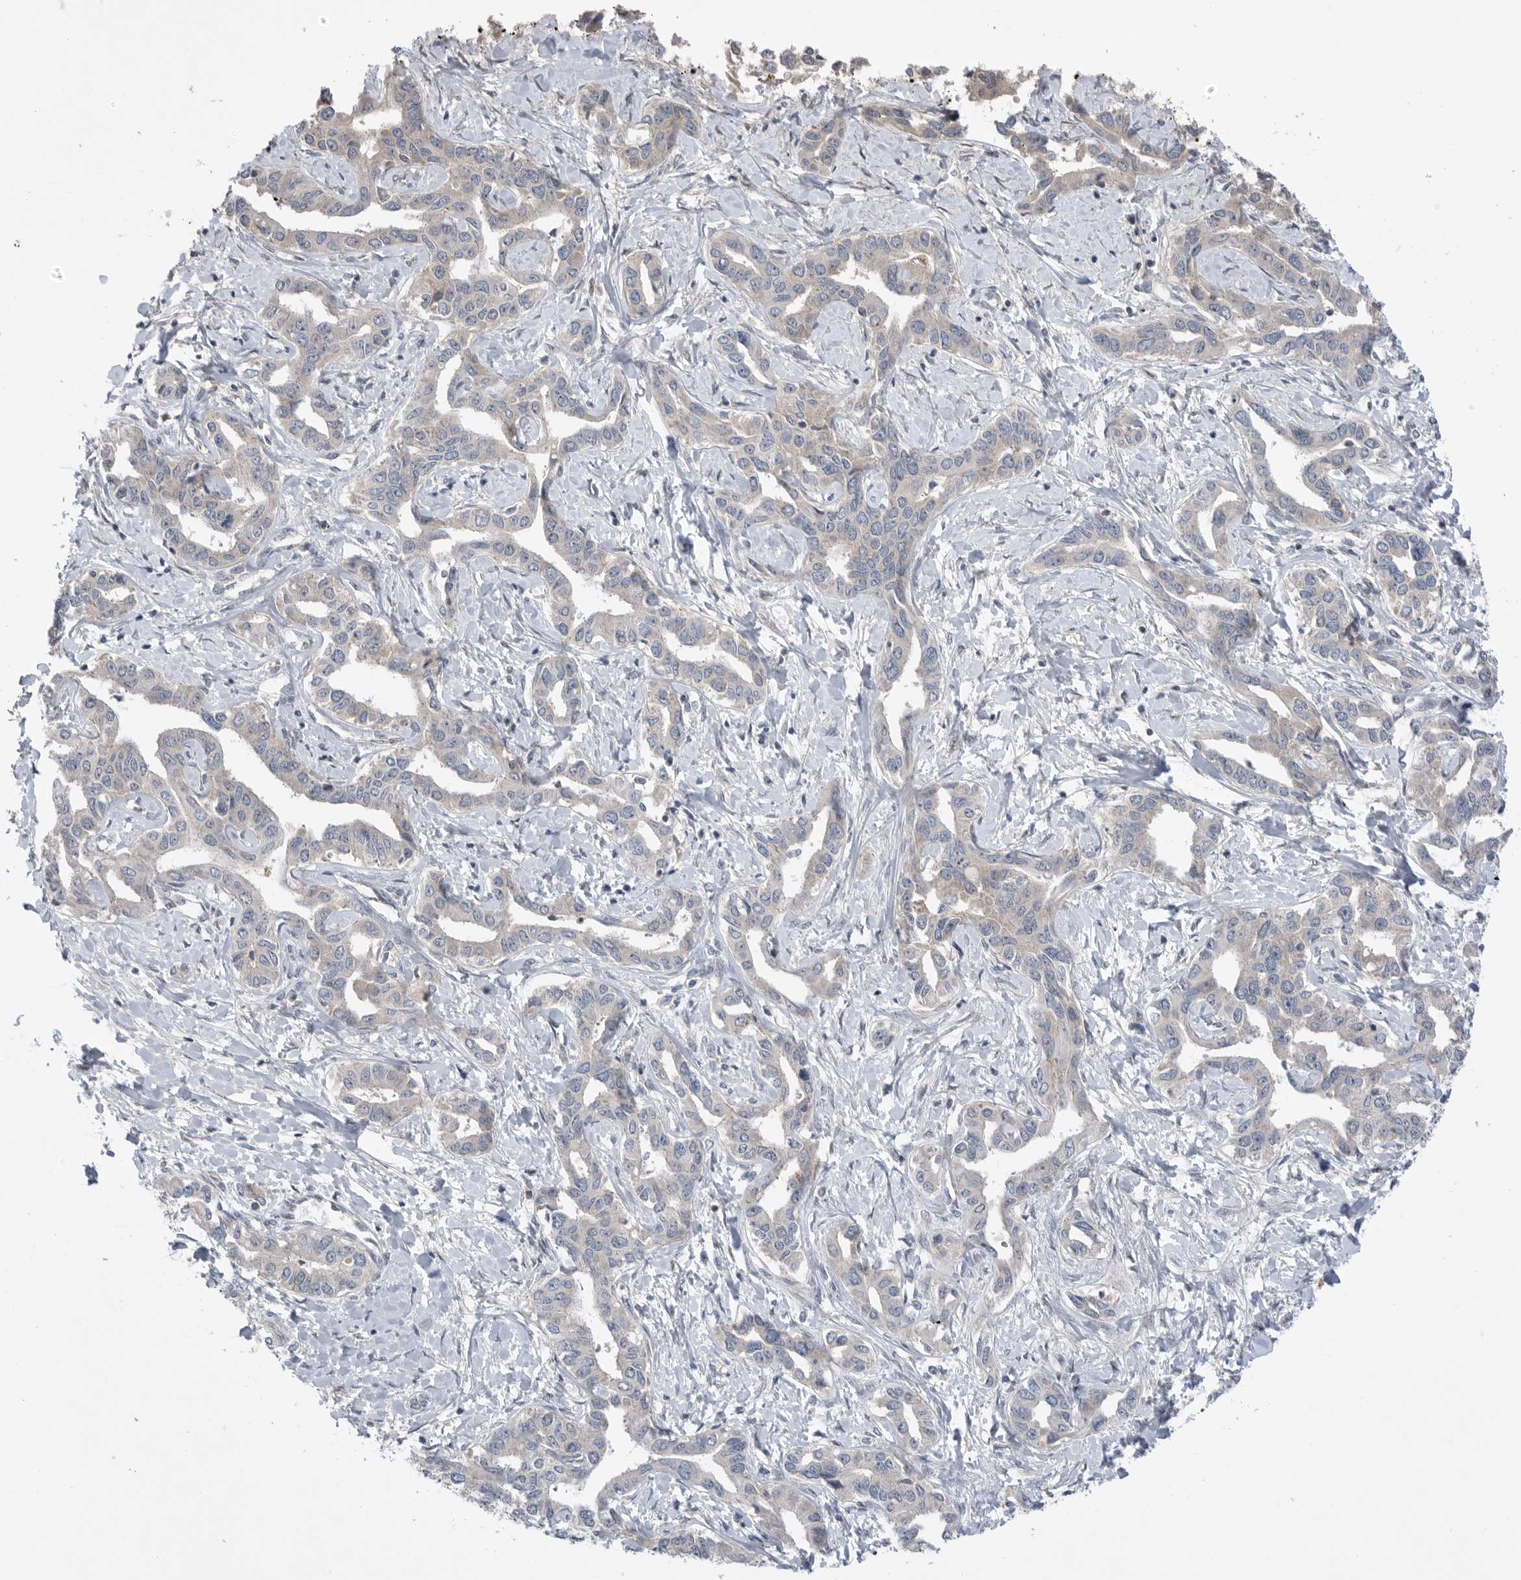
{"staining": {"intensity": "negative", "quantity": "none", "location": "none"}, "tissue": "liver cancer", "cell_type": "Tumor cells", "image_type": "cancer", "snomed": [{"axis": "morphology", "description": "Cholangiocarcinoma"}, {"axis": "topography", "description": "Liver"}], "caption": "Immunohistochemical staining of human liver cholangiocarcinoma displays no significant staining in tumor cells.", "gene": "NTAQ1", "patient": {"sex": "male", "age": 59}}